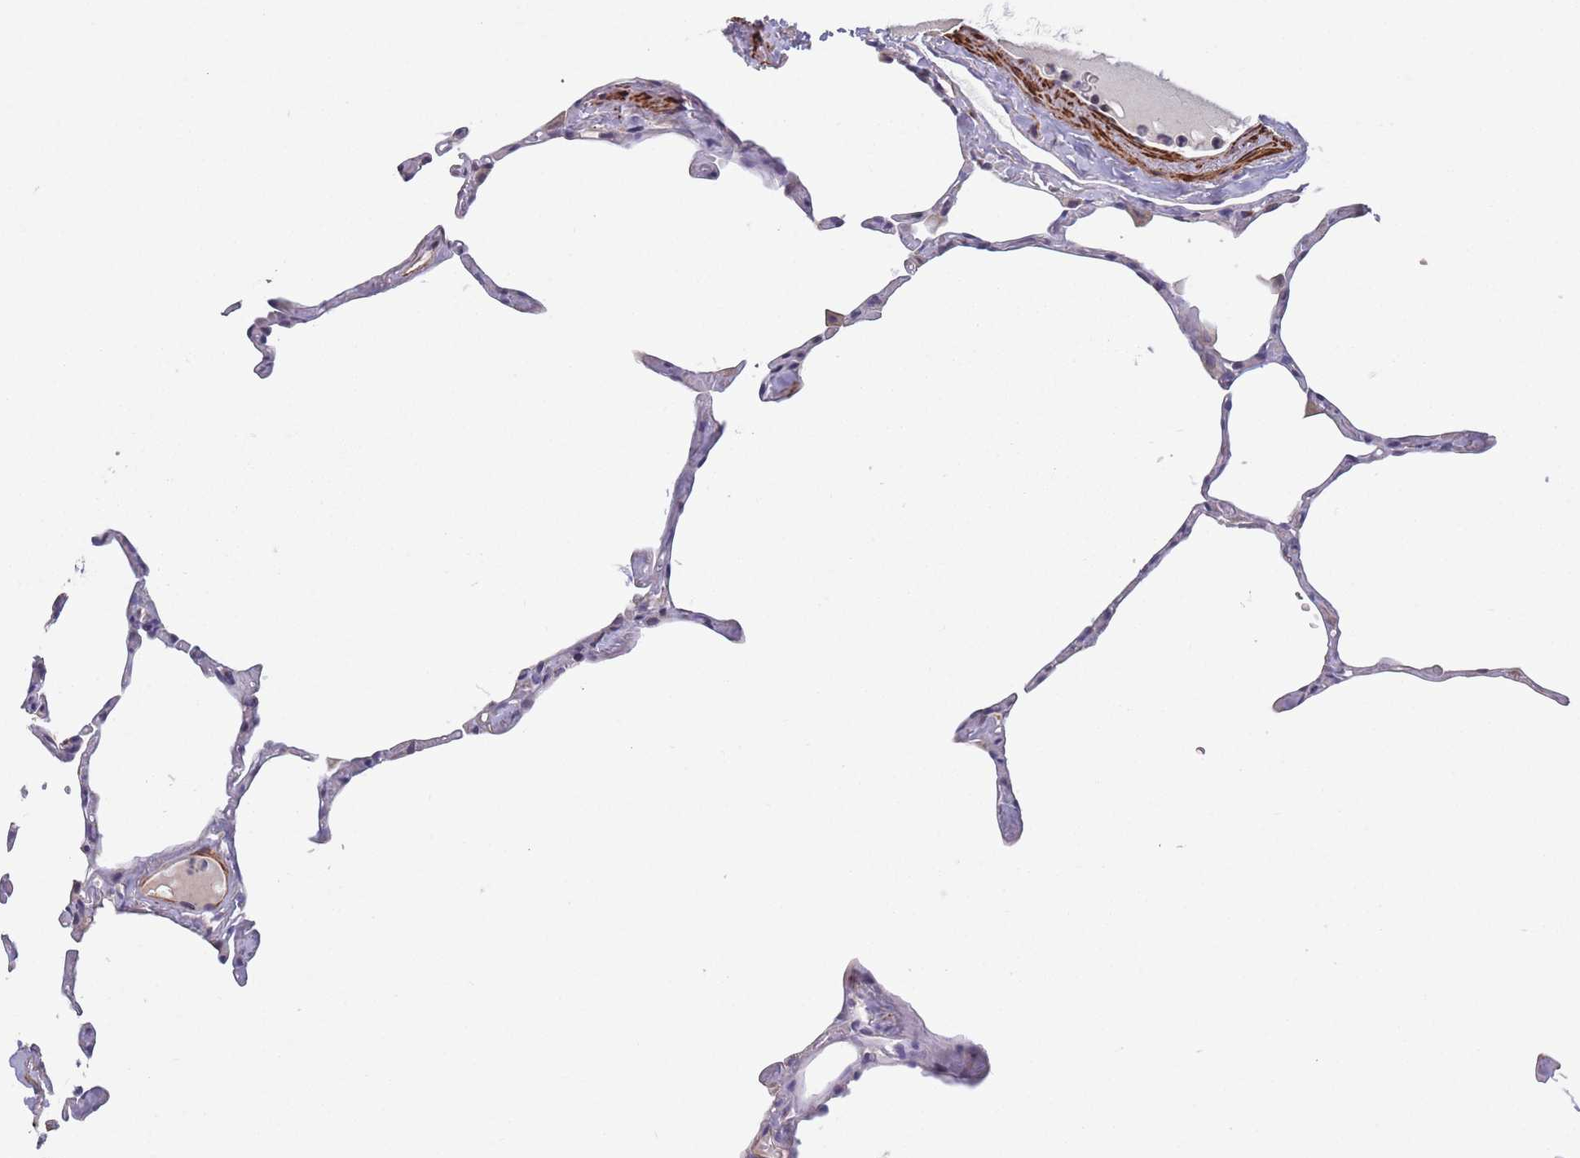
{"staining": {"intensity": "negative", "quantity": "none", "location": "none"}, "tissue": "lung", "cell_type": "Alveolar cells", "image_type": "normal", "snomed": [{"axis": "morphology", "description": "Normal tissue, NOS"}, {"axis": "topography", "description": "Lung"}], "caption": "Micrograph shows no protein staining in alveolar cells of normal lung. The staining is performed using DAB (3,3'-diaminobenzidine) brown chromogen with nuclei counter-stained in using hematoxylin.", "gene": "TOMM40L", "patient": {"sex": "male", "age": 65}}